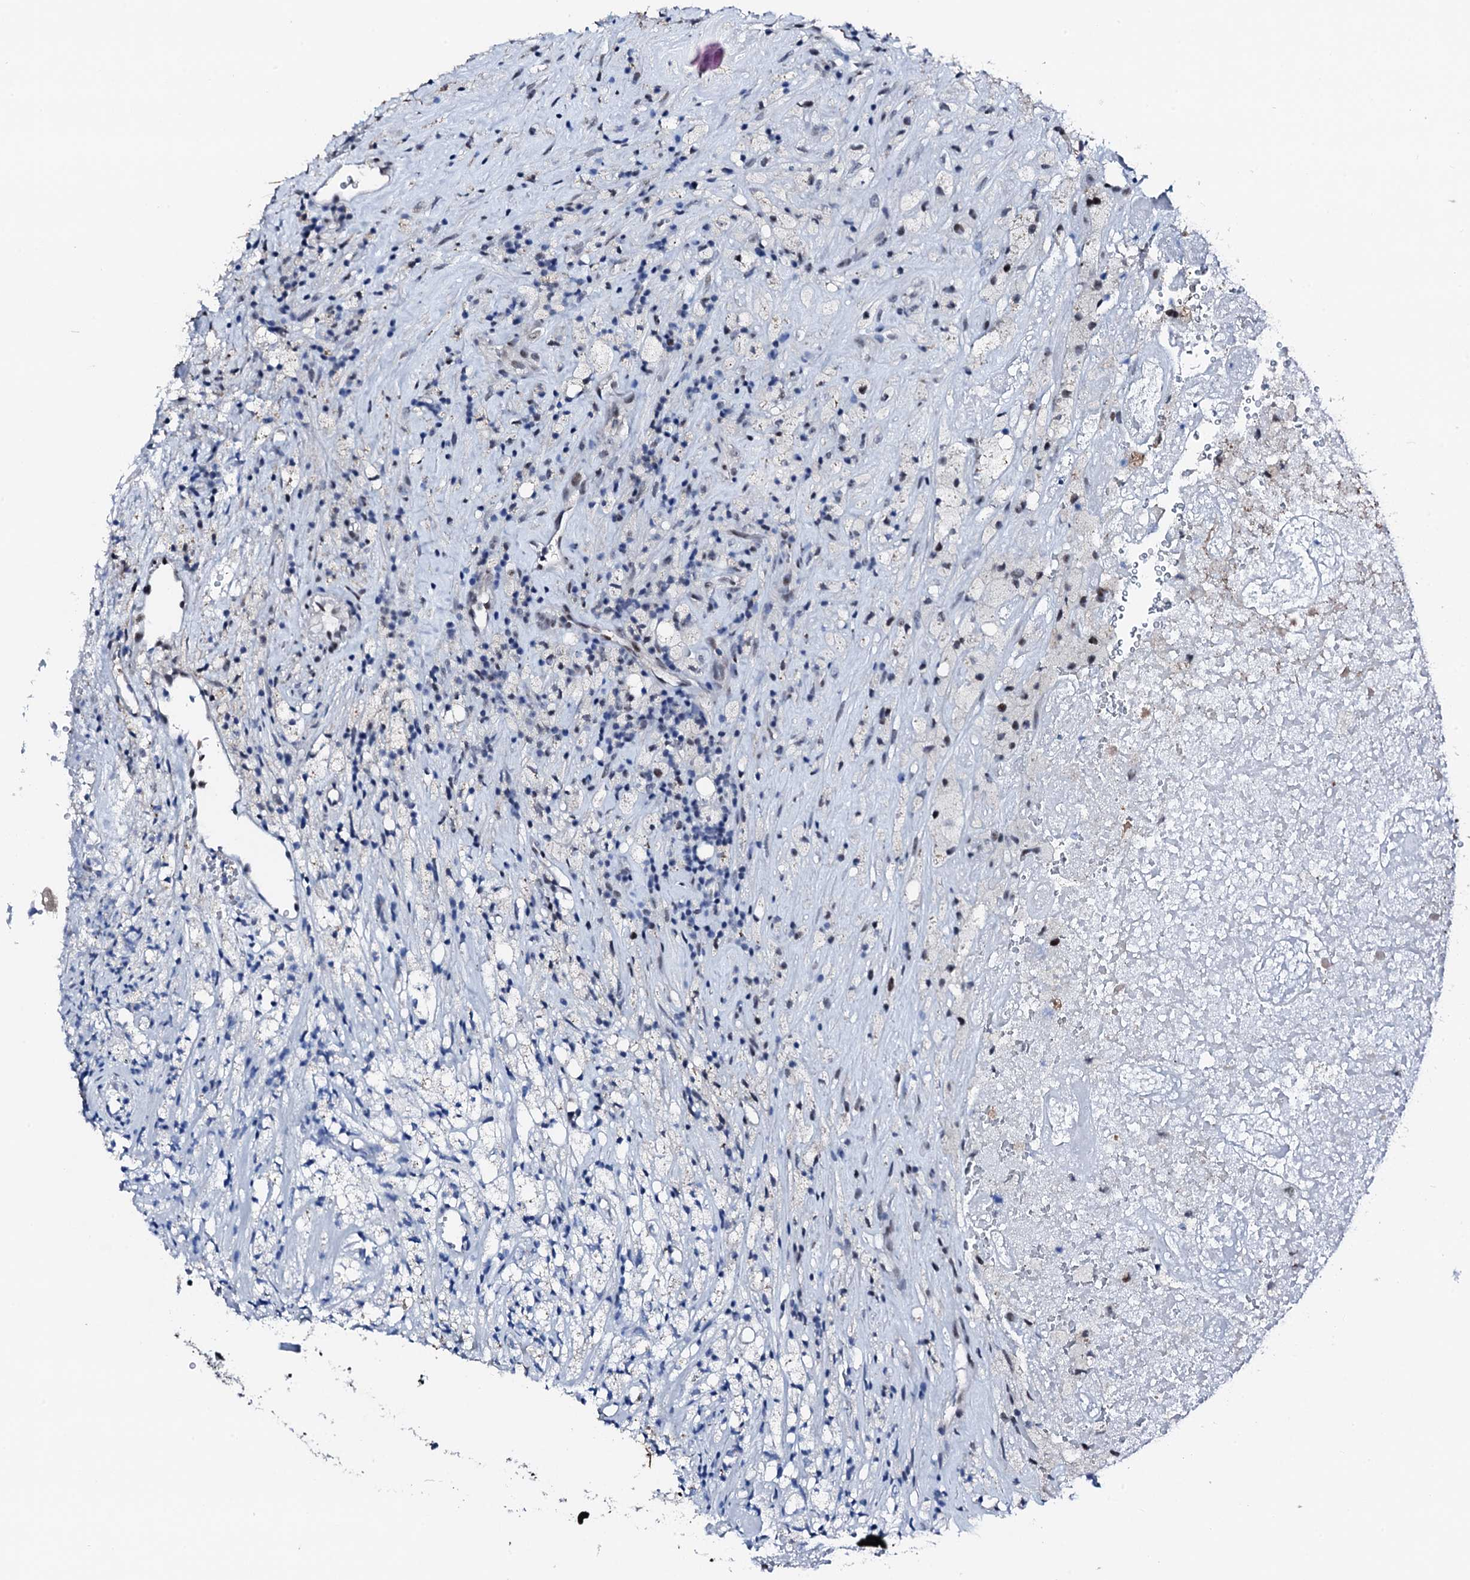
{"staining": {"intensity": "negative", "quantity": "none", "location": "none"}, "tissue": "glioma", "cell_type": "Tumor cells", "image_type": "cancer", "snomed": [{"axis": "morphology", "description": "Glioma, malignant, High grade"}, {"axis": "topography", "description": "Brain"}], "caption": "Immunohistochemical staining of human glioma demonstrates no significant staining in tumor cells.", "gene": "TRAFD1", "patient": {"sex": "male", "age": 69}}